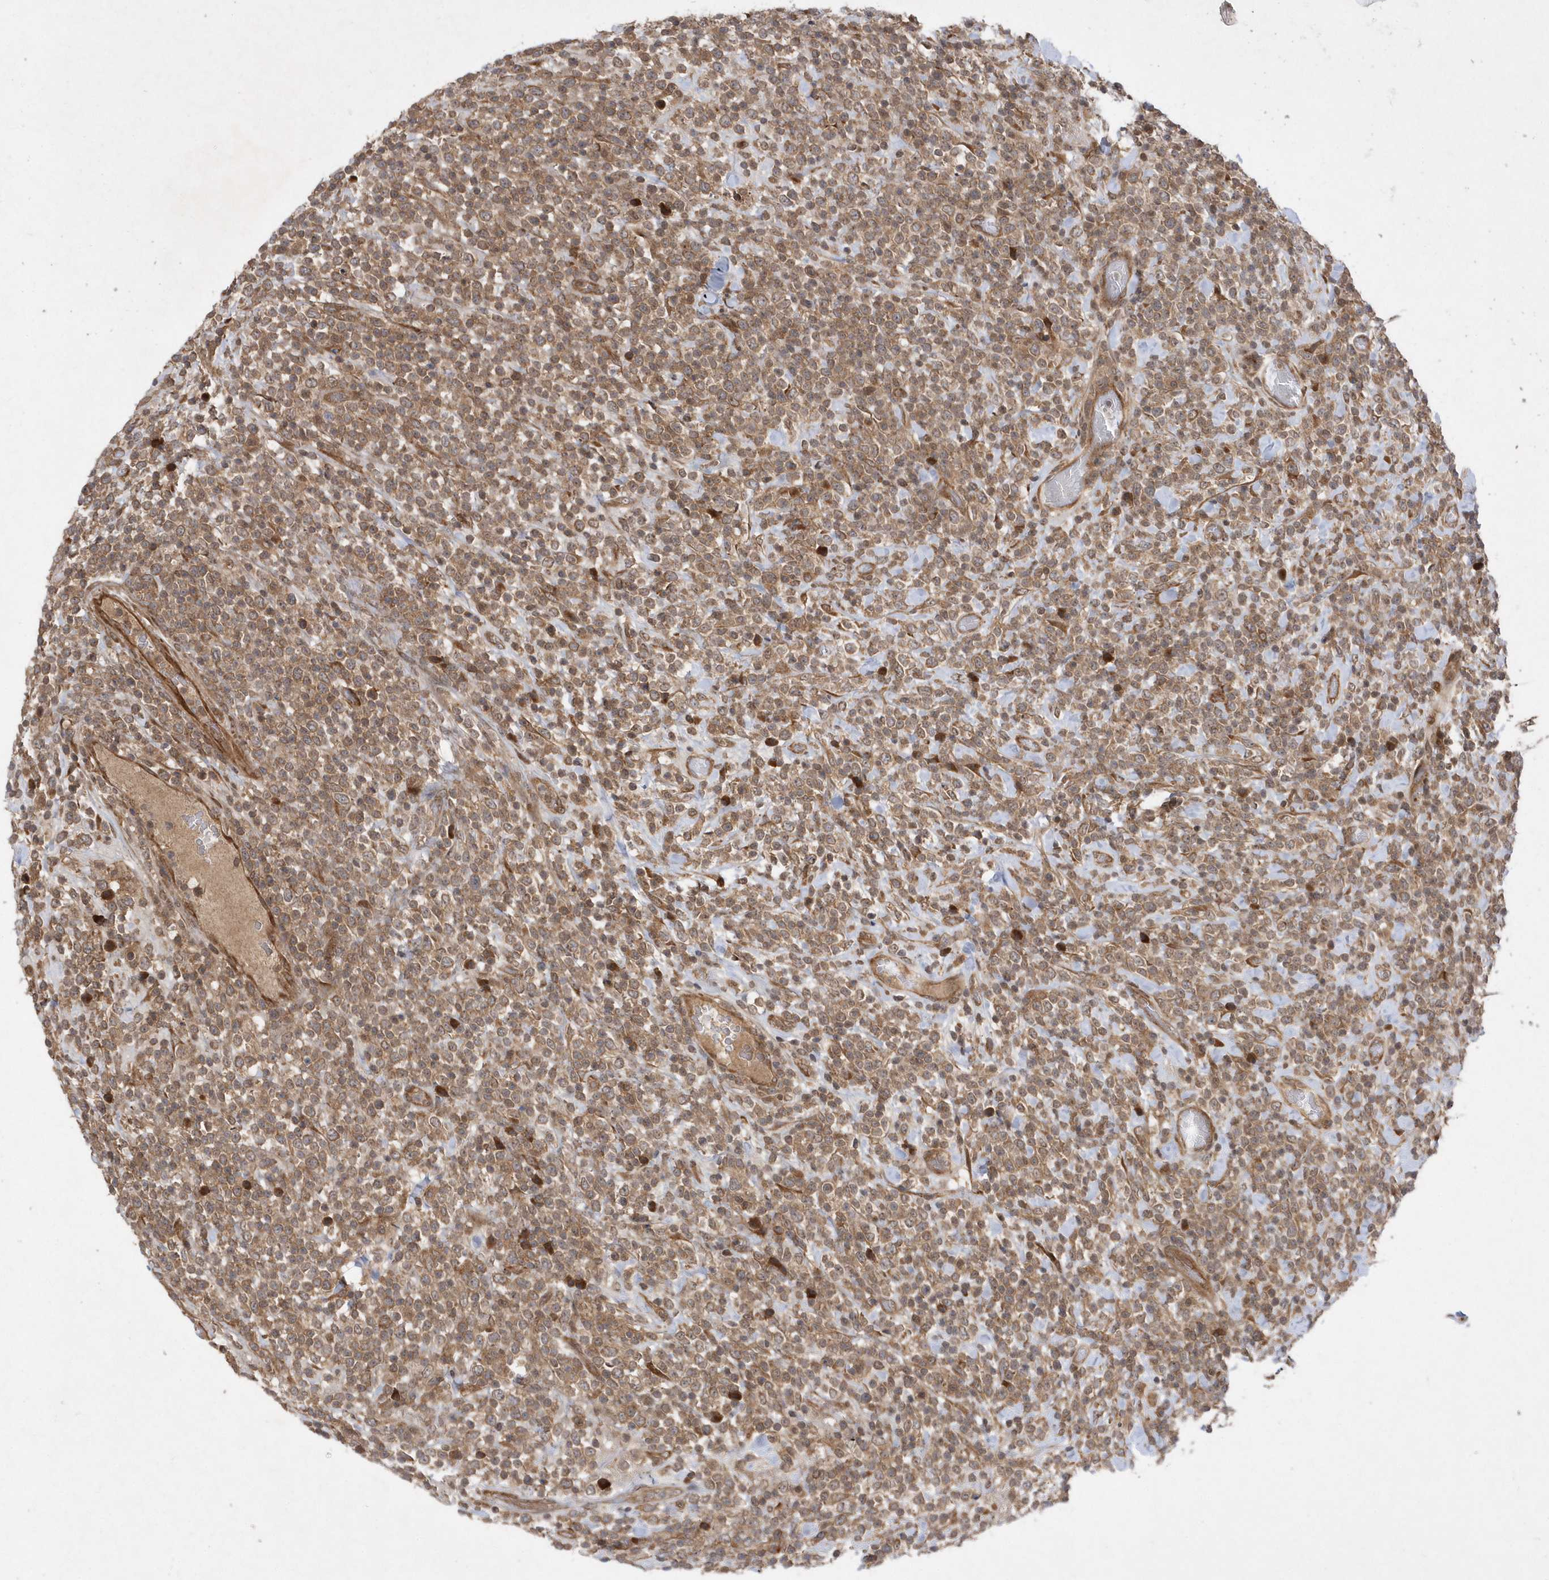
{"staining": {"intensity": "moderate", "quantity": ">75%", "location": "cytoplasmic/membranous"}, "tissue": "lymphoma", "cell_type": "Tumor cells", "image_type": "cancer", "snomed": [{"axis": "morphology", "description": "Malignant lymphoma, non-Hodgkin's type, High grade"}, {"axis": "topography", "description": "Colon"}], "caption": "This photomicrograph displays lymphoma stained with immunohistochemistry to label a protein in brown. The cytoplasmic/membranous of tumor cells show moderate positivity for the protein. Nuclei are counter-stained blue.", "gene": "GFM2", "patient": {"sex": "female", "age": 53}}